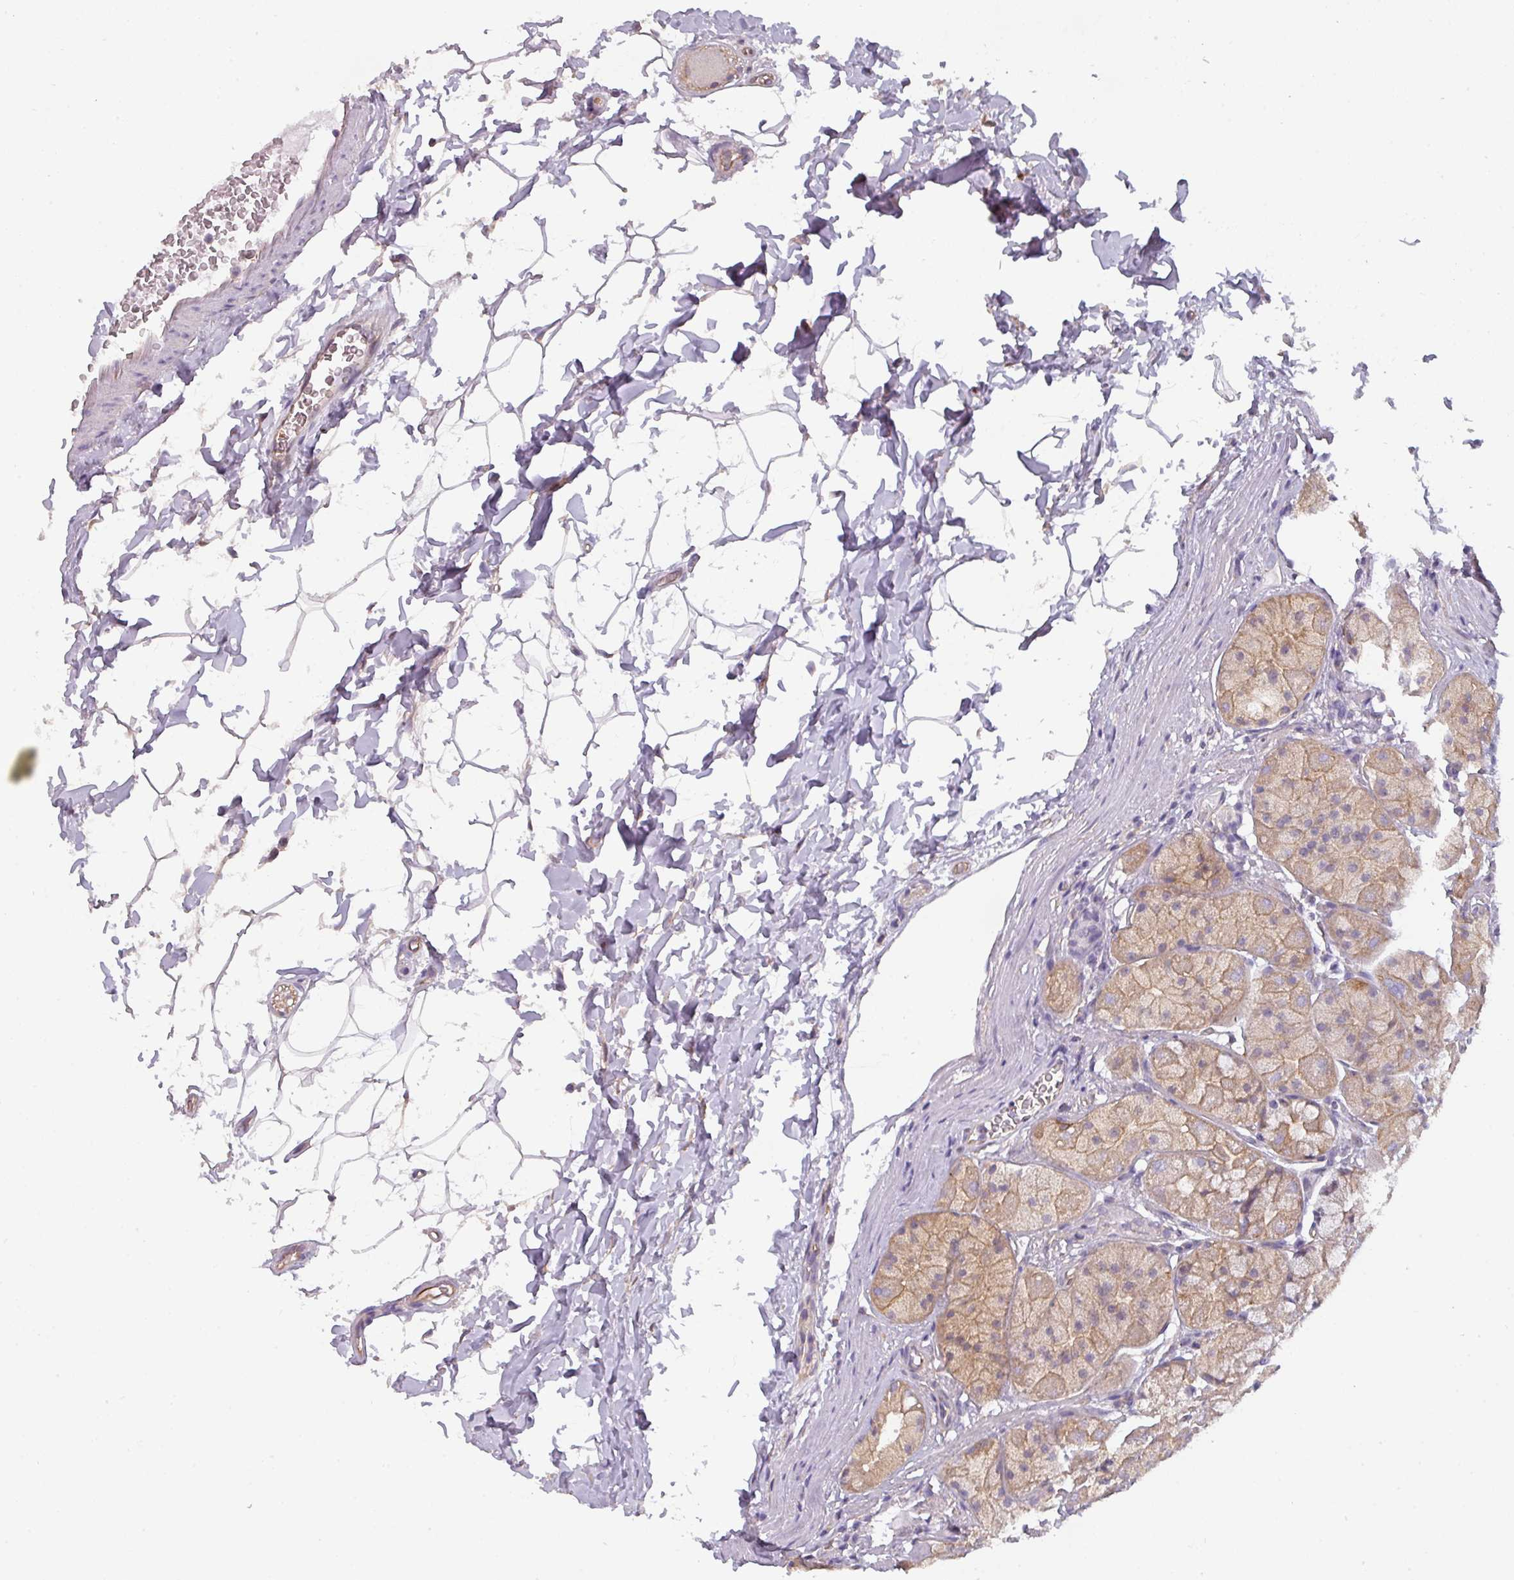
{"staining": {"intensity": "moderate", "quantity": ">75%", "location": "cytoplasmic/membranous"}, "tissue": "stomach", "cell_type": "Glandular cells", "image_type": "normal", "snomed": [{"axis": "morphology", "description": "Normal tissue, NOS"}, {"axis": "topography", "description": "Stomach"}], "caption": "Protein staining displays moderate cytoplasmic/membranous staining in about >75% of glandular cells in normal stomach. Using DAB (brown) and hematoxylin (blue) stains, captured at high magnification using brightfield microscopy.", "gene": "BUD23", "patient": {"sex": "male", "age": 57}}